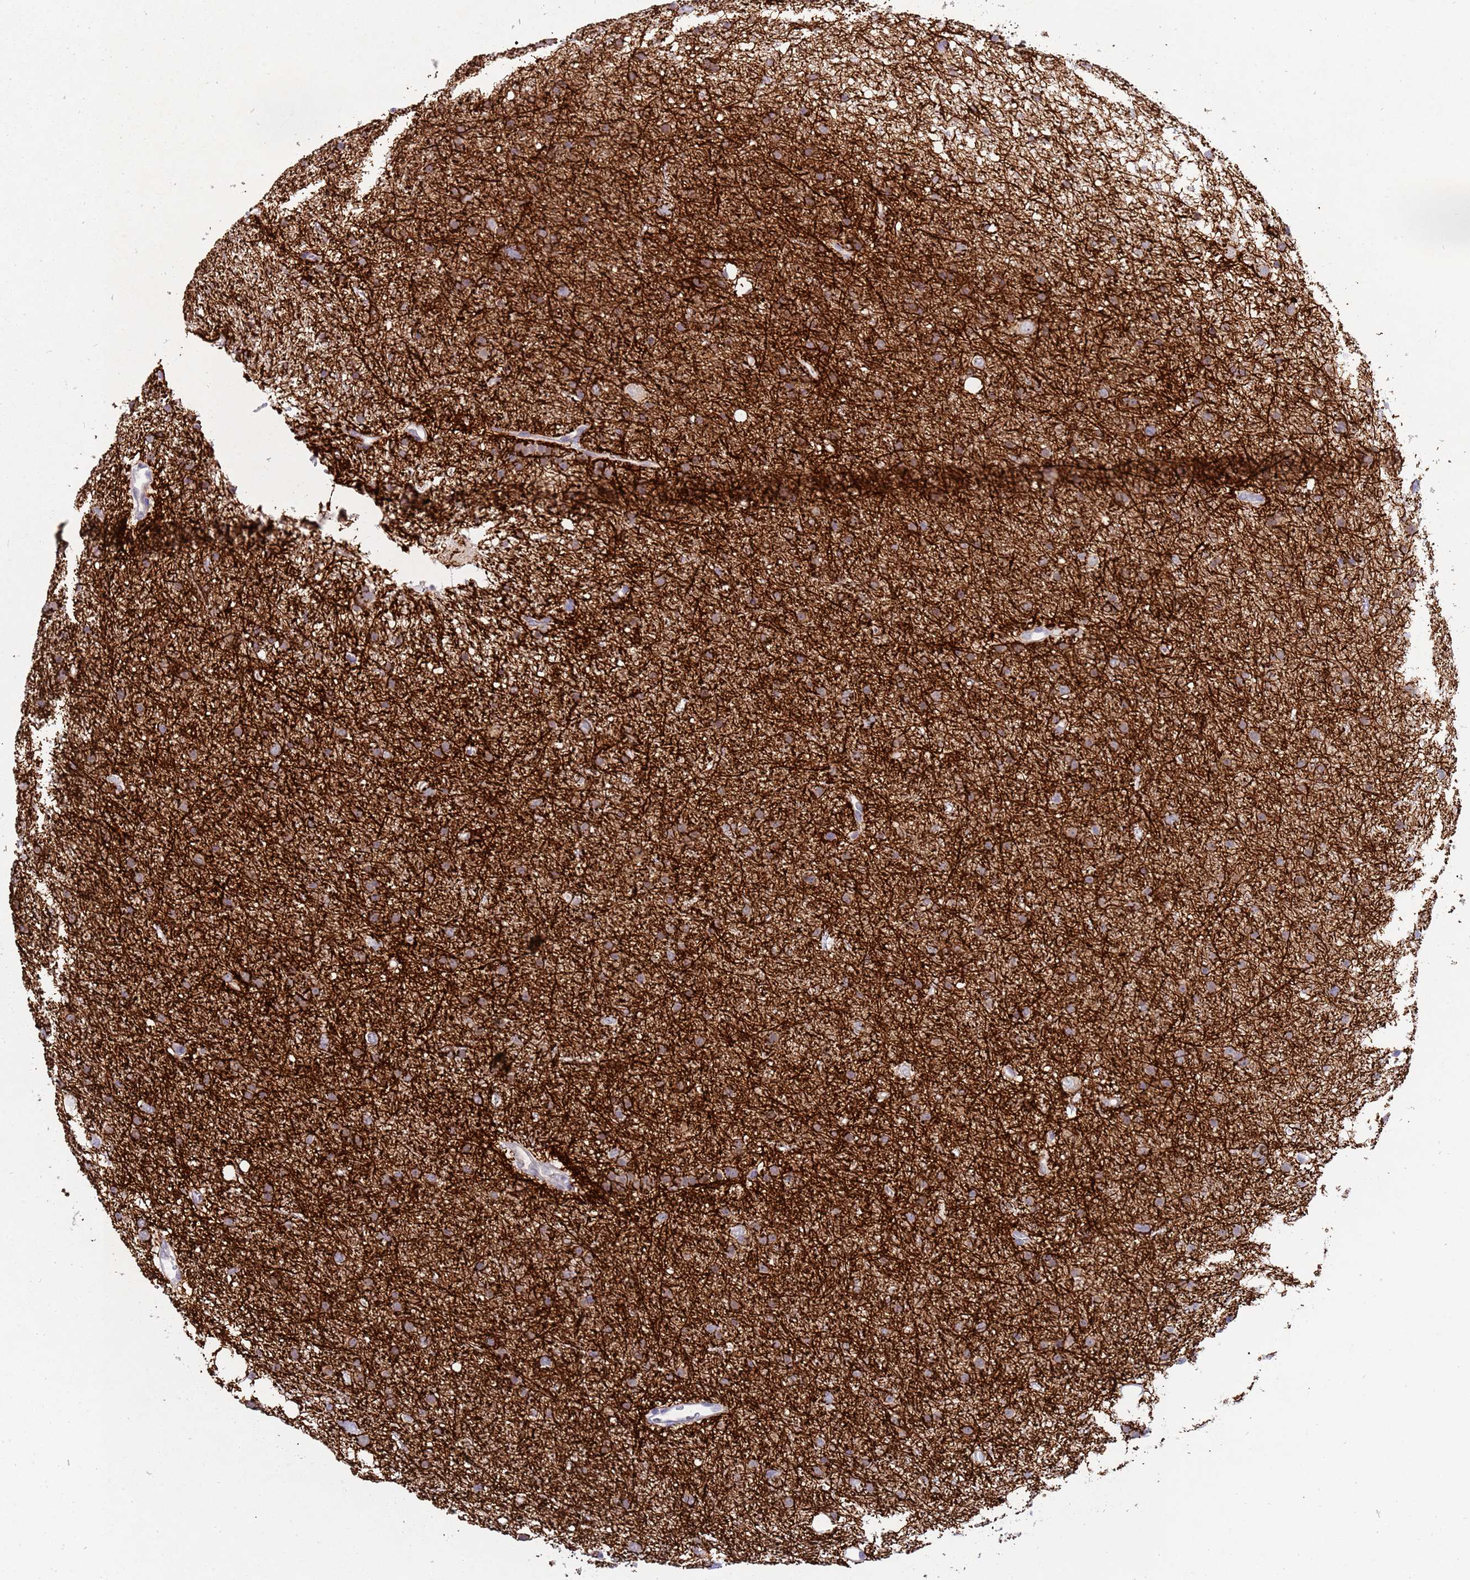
{"staining": {"intensity": "weak", "quantity": ">75%", "location": "cytoplasmic/membranous"}, "tissue": "glioma", "cell_type": "Tumor cells", "image_type": "cancer", "snomed": [{"axis": "morphology", "description": "Glioma, malignant, Low grade"}, {"axis": "topography", "description": "Cerebral cortex"}], "caption": "Protein expression analysis of human malignant low-grade glioma reveals weak cytoplasmic/membranous expression in about >75% of tumor cells. (IHC, brightfield microscopy, high magnification).", "gene": "STK25", "patient": {"sex": "female", "age": 39}}